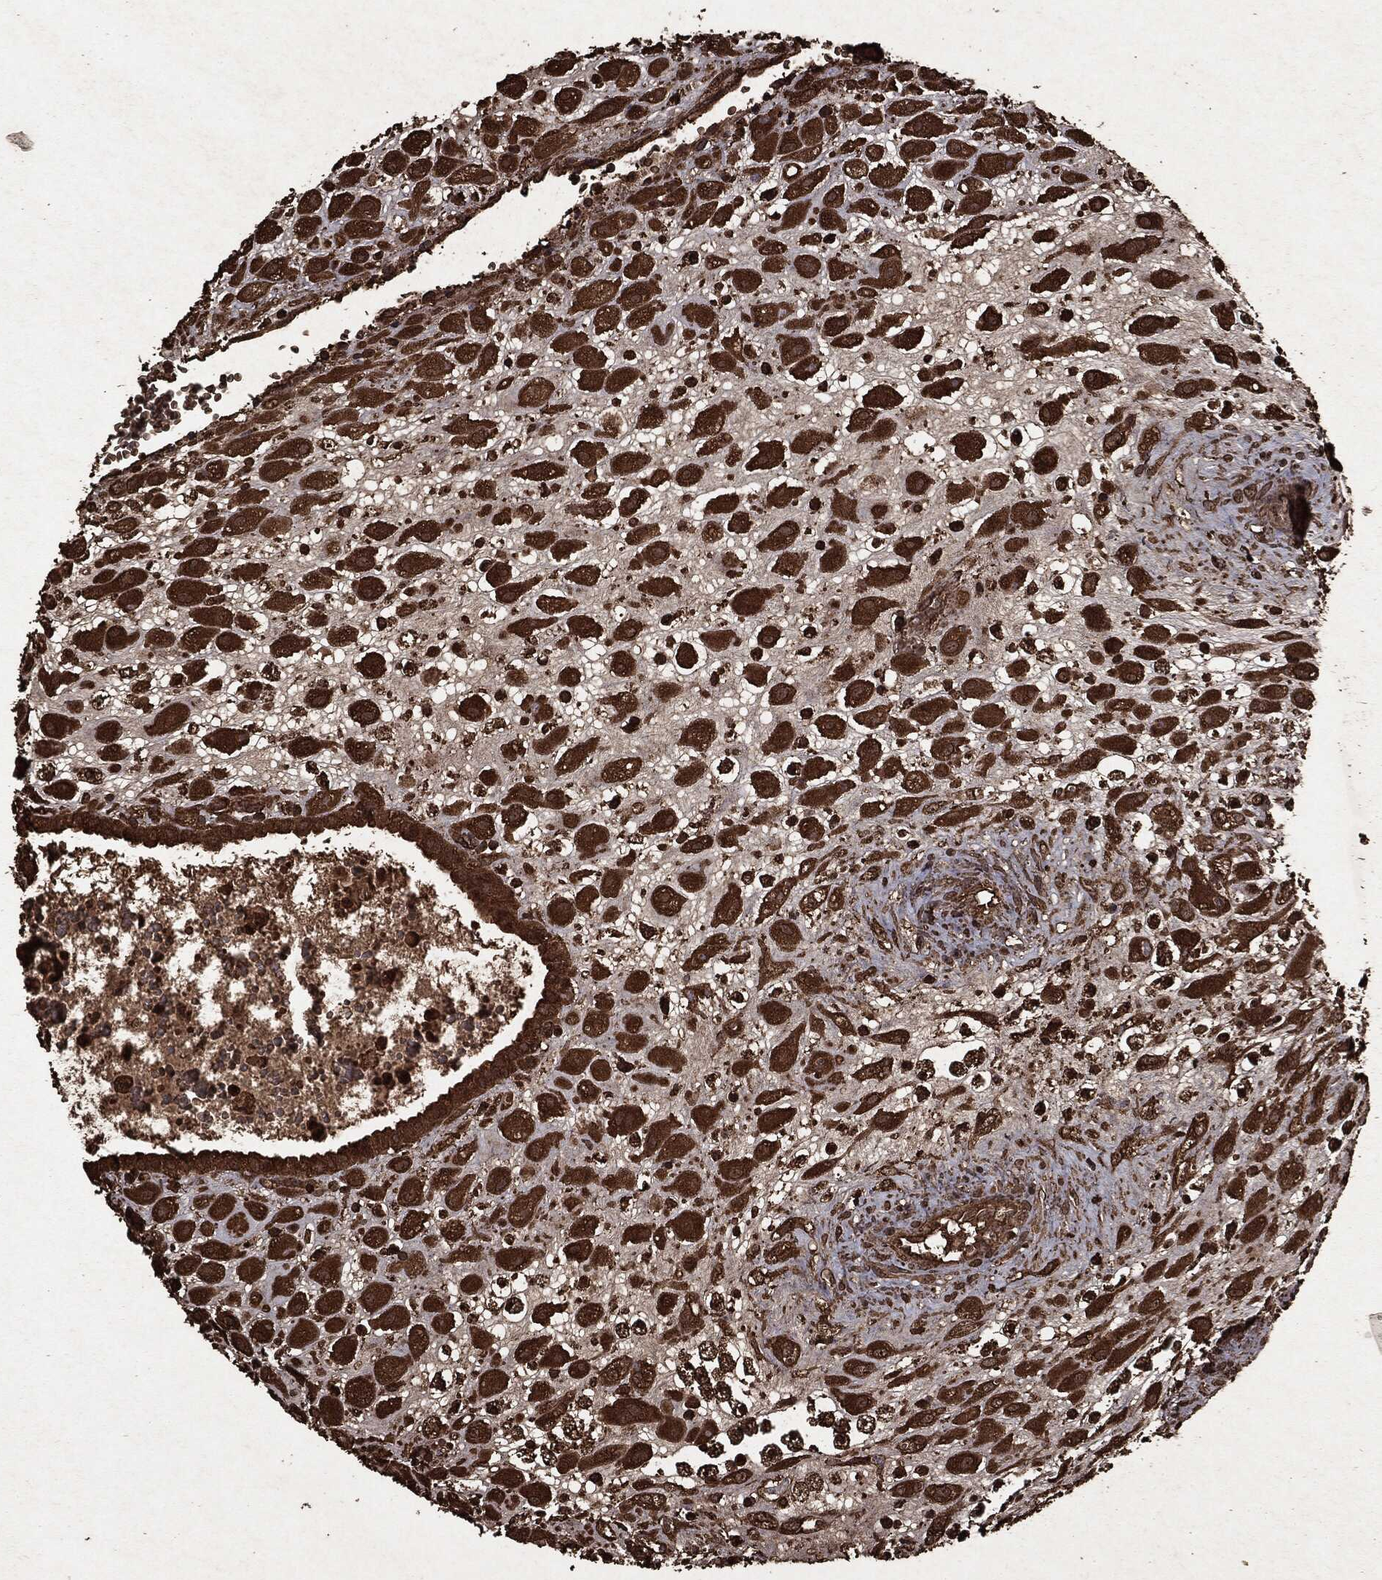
{"staining": {"intensity": "strong", "quantity": ">75%", "location": "cytoplasmic/membranous"}, "tissue": "placenta", "cell_type": "Decidual cells", "image_type": "normal", "snomed": [{"axis": "morphology", "description": "Normal tissue, NOS"}, {"axis": "topography", "description": "Placenta"}], "caption": "Immunohistochemical staining of normal placenta demonstrates high levels of strong cytoplasmic/membranous expression in about >75% of decidual cells.", "gene": "ARAF", "patient": {"sex": "female", "age": 24}}